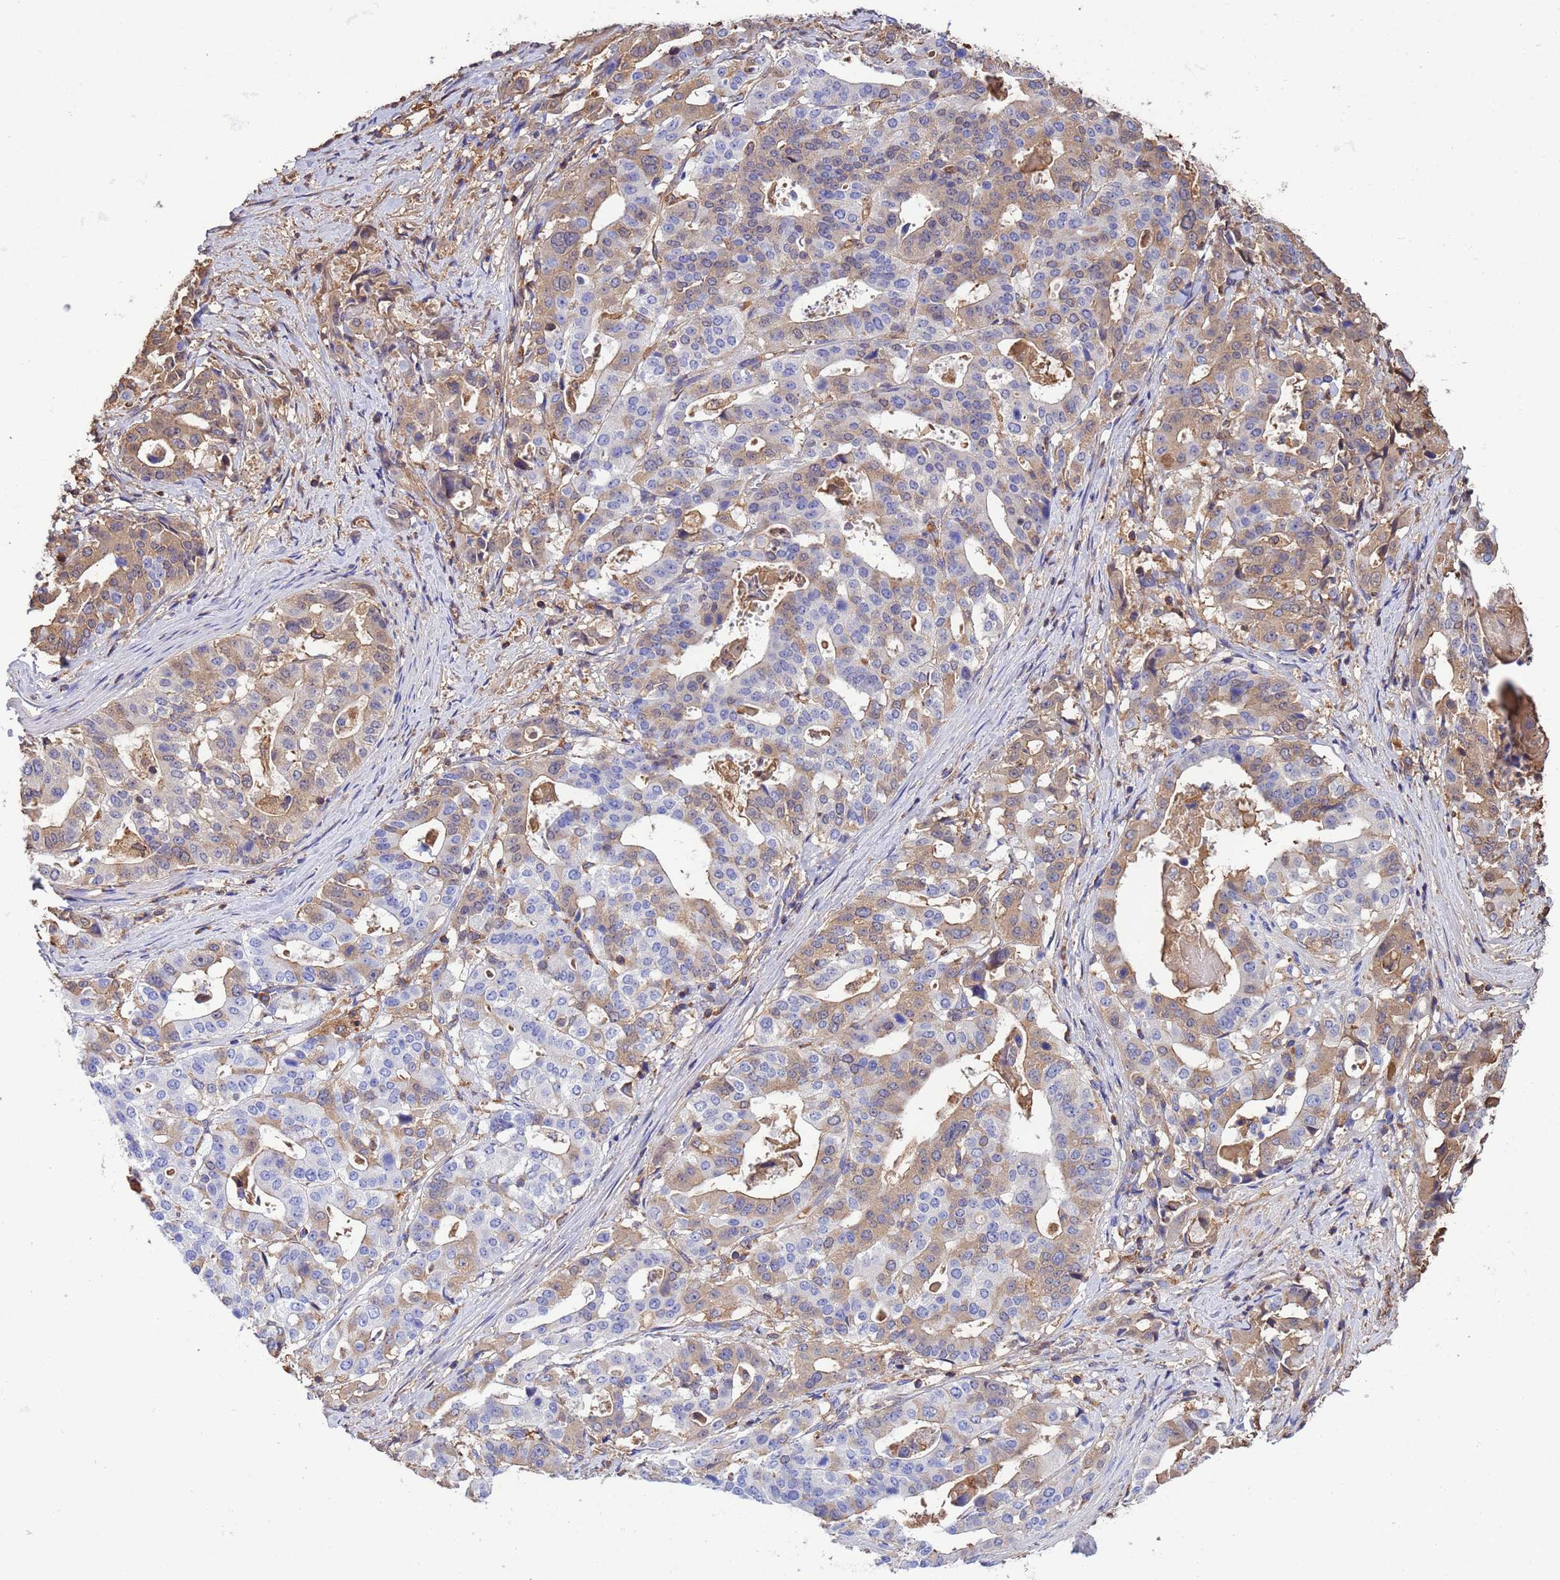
{"staining": {"intensity": "weak", "quantity": "25%-75%", "location": "cytoplasmic/membranous"}, "tissue": "stomach cancer", "cell_type": "Tumor cells", "image_type": "cancer", "snomed": [{"axis": "morphology", "description": "Adenocarcinoma, NOS"}, {"axis": "topography", "description": "Stomach"}], "caption": "Human stomach cancer (adenocarcinoma) stained with a protein marker reveals weak staining in tumor cells.", "gene": "GLUD1", "patient": {"sex": "male", "age": 48}}